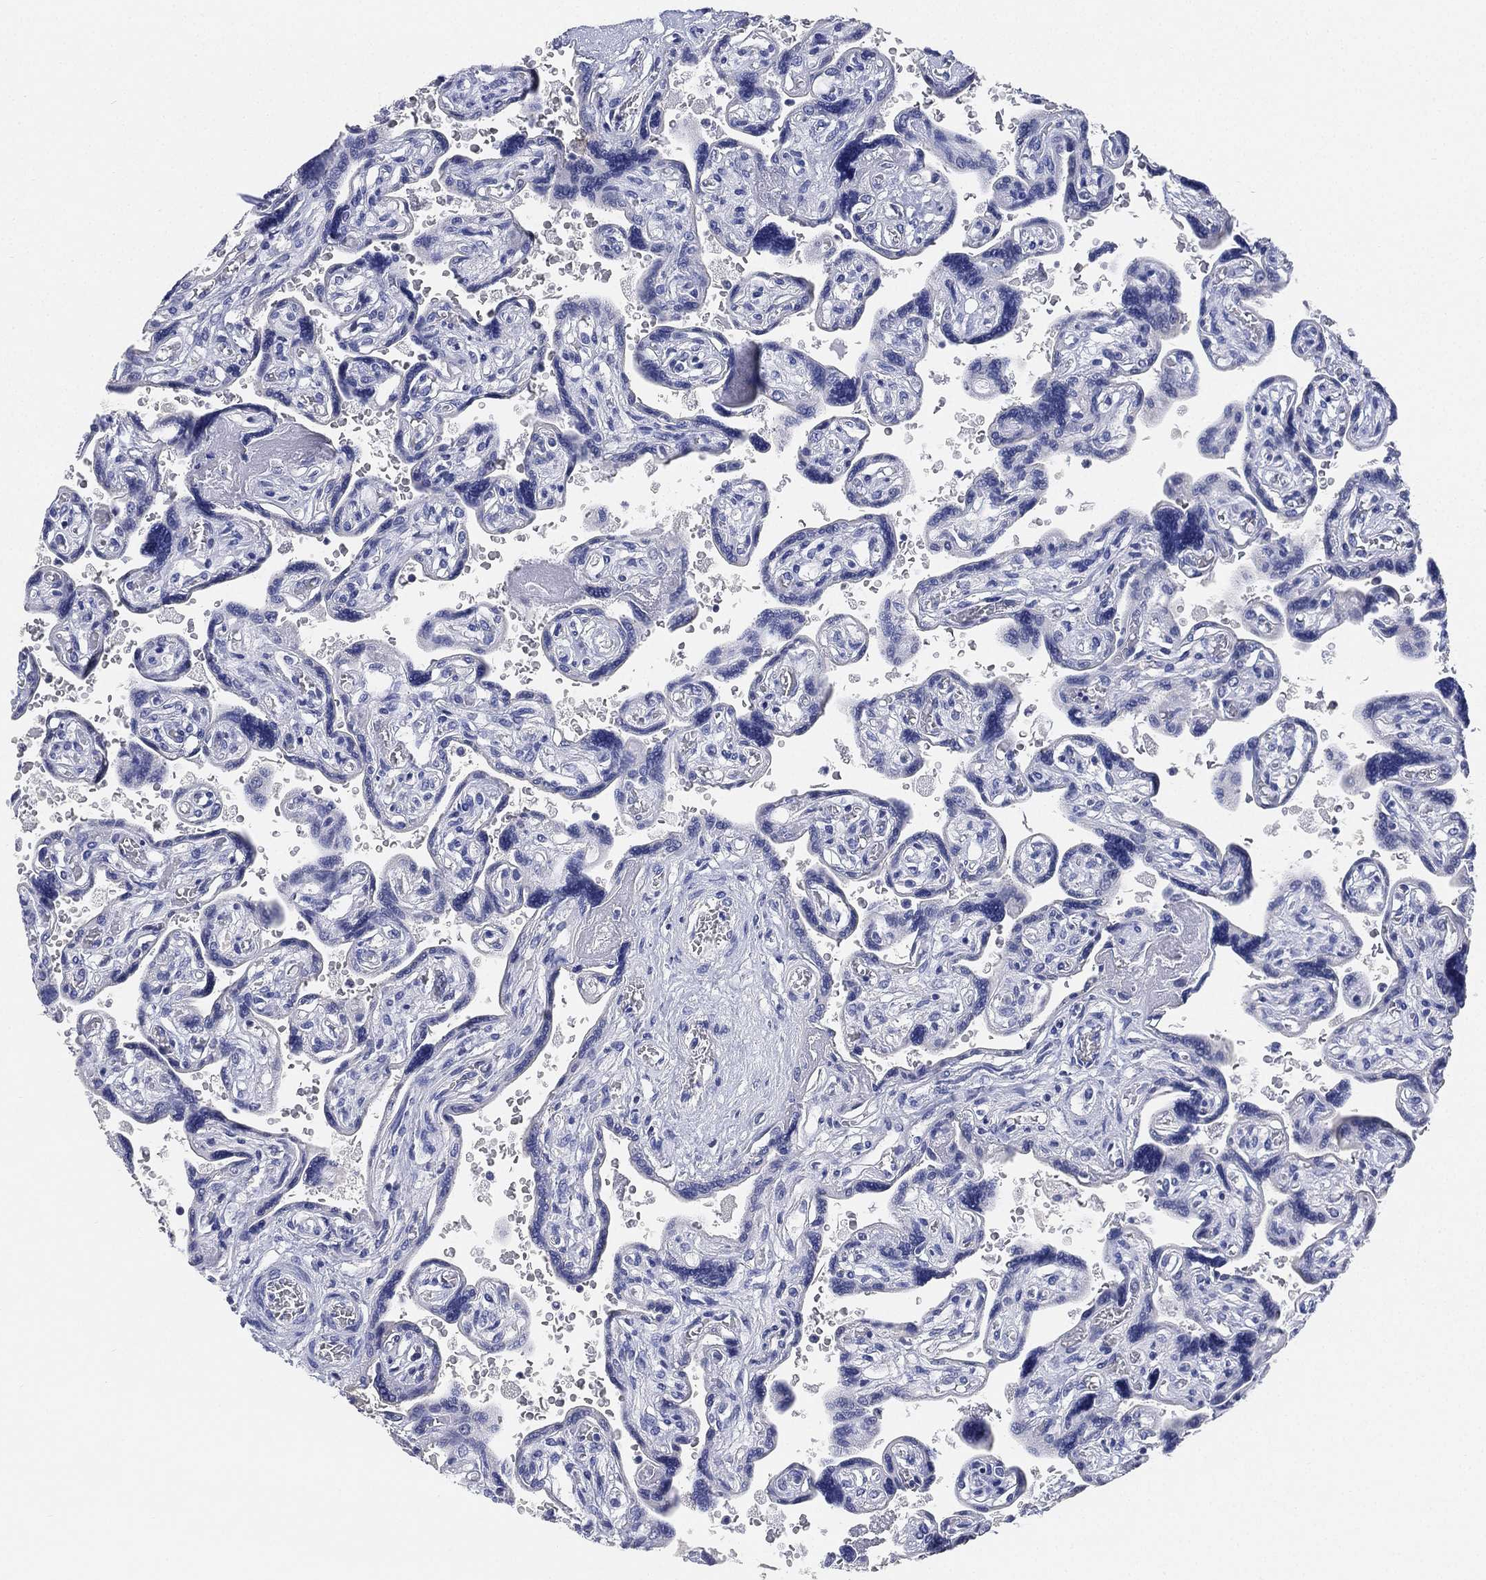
{"staining": {"intensity": "negative", "quantity": "none", "location": "none"}, "tissue": "placenta", "cell_type": "Decidual cells", "image_type": "normal", "snomed": [{"axis": "morphology", "description": "Normal tissue, NOS"}, {"axis": "topography", "description": "Placenta"}], "caption": "DAB immunohistochemical staining of normal human placenta exhibits no significant staining in decidual cells.", "gene": "IYD", "patient": {"sex": "female", "age": 32}}